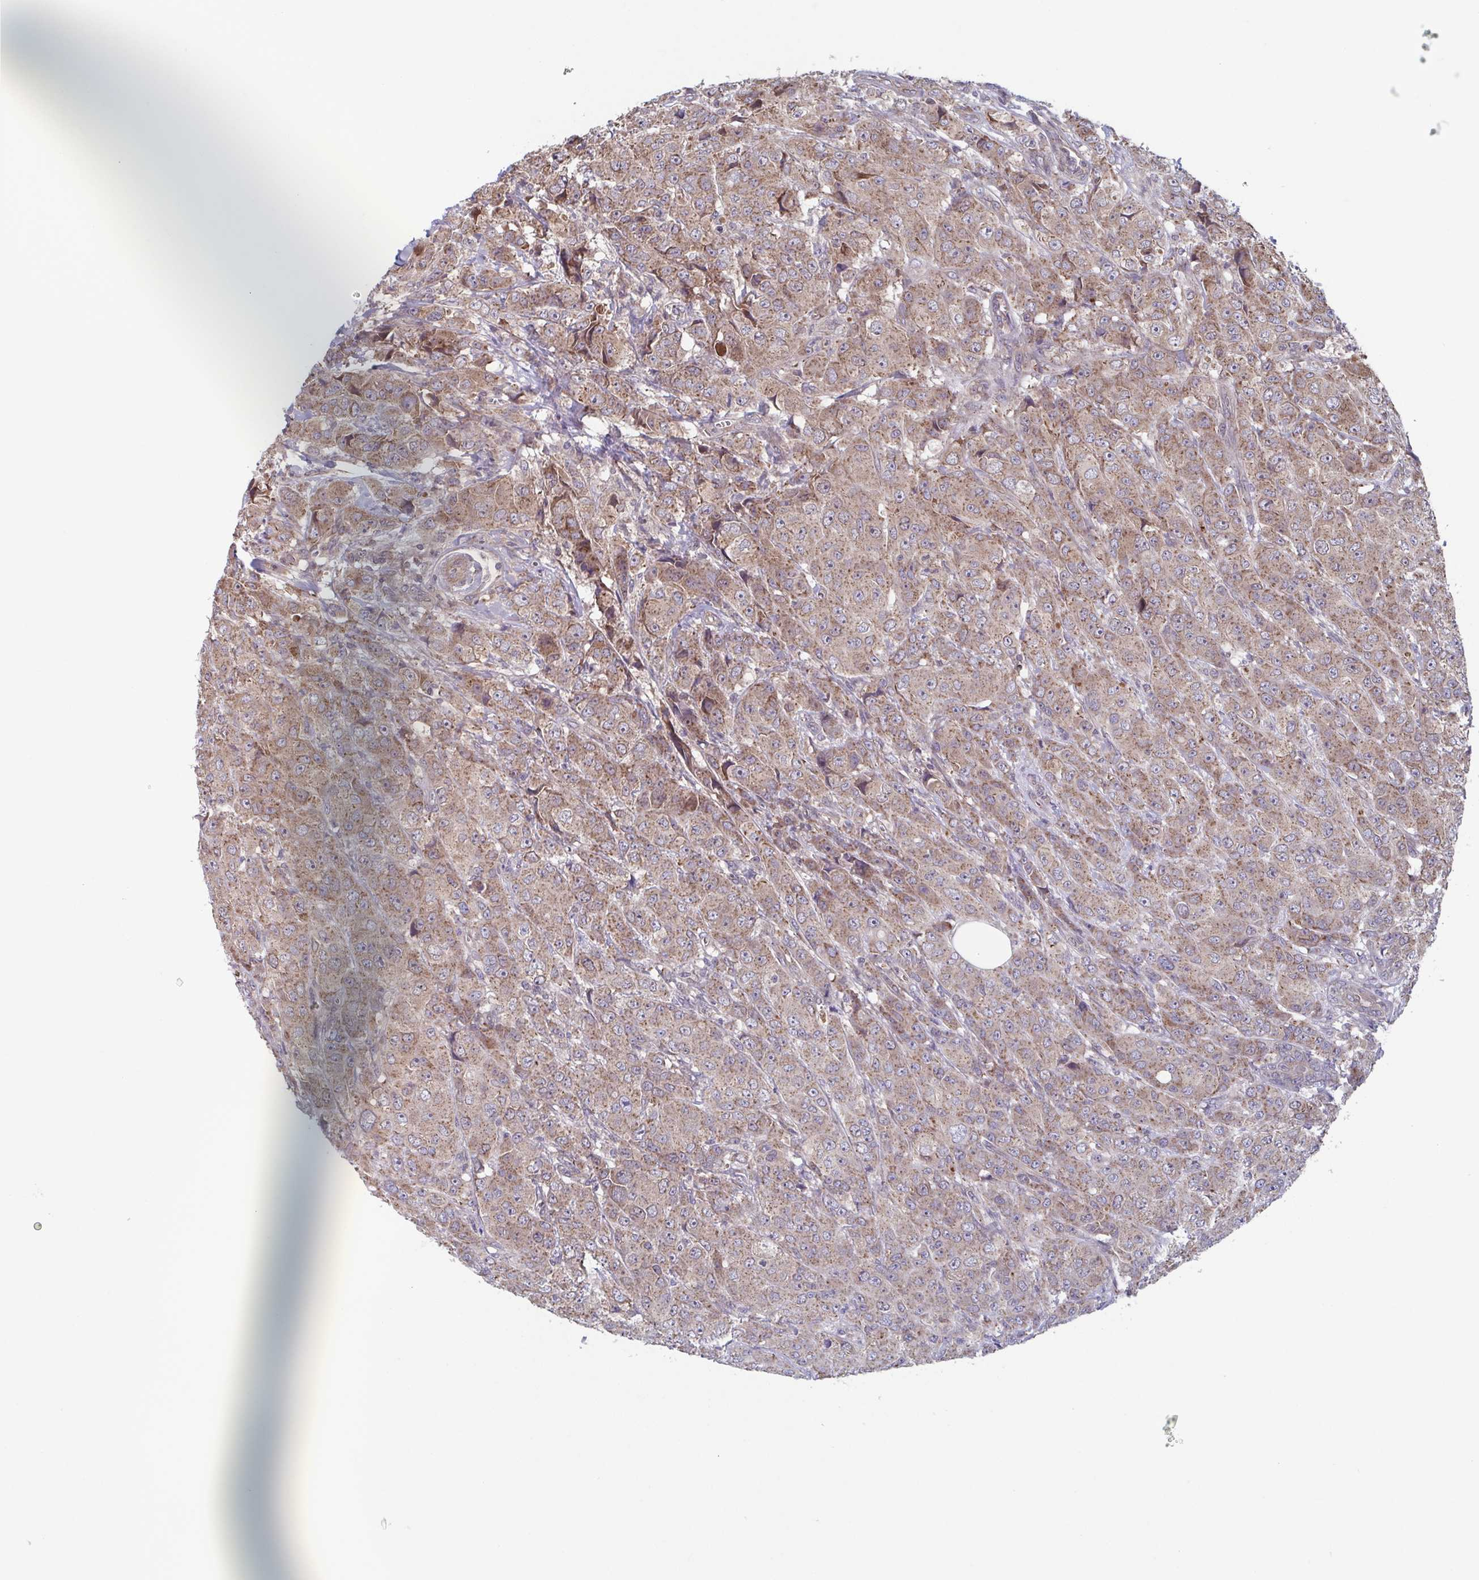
{"staining": {"intensity": "moderate", "quantity": ">75%", "location": "cytoplasmic/membranous"}, "tissue": "breast cancer", "cell_type": "Tumor cells", "image_type": "cancer", "snomed": [{"axis": "morphology", "description": "Normal tissue, NOS"}, {"axis": "morphology", "description": "Duct carcinoma"}, {"axis": "topography", "description": "Breast"}], "caption": "High-power microscopy captured an immunohistochemistry photomicrograph of breast cancer (intraductal carcinoma), revealing moderate cytoplasmic/membranous positivity in approximately >75% of tumor cells.", "gene": "COPB1", "patient": {"sex": "female", "age": 43}}